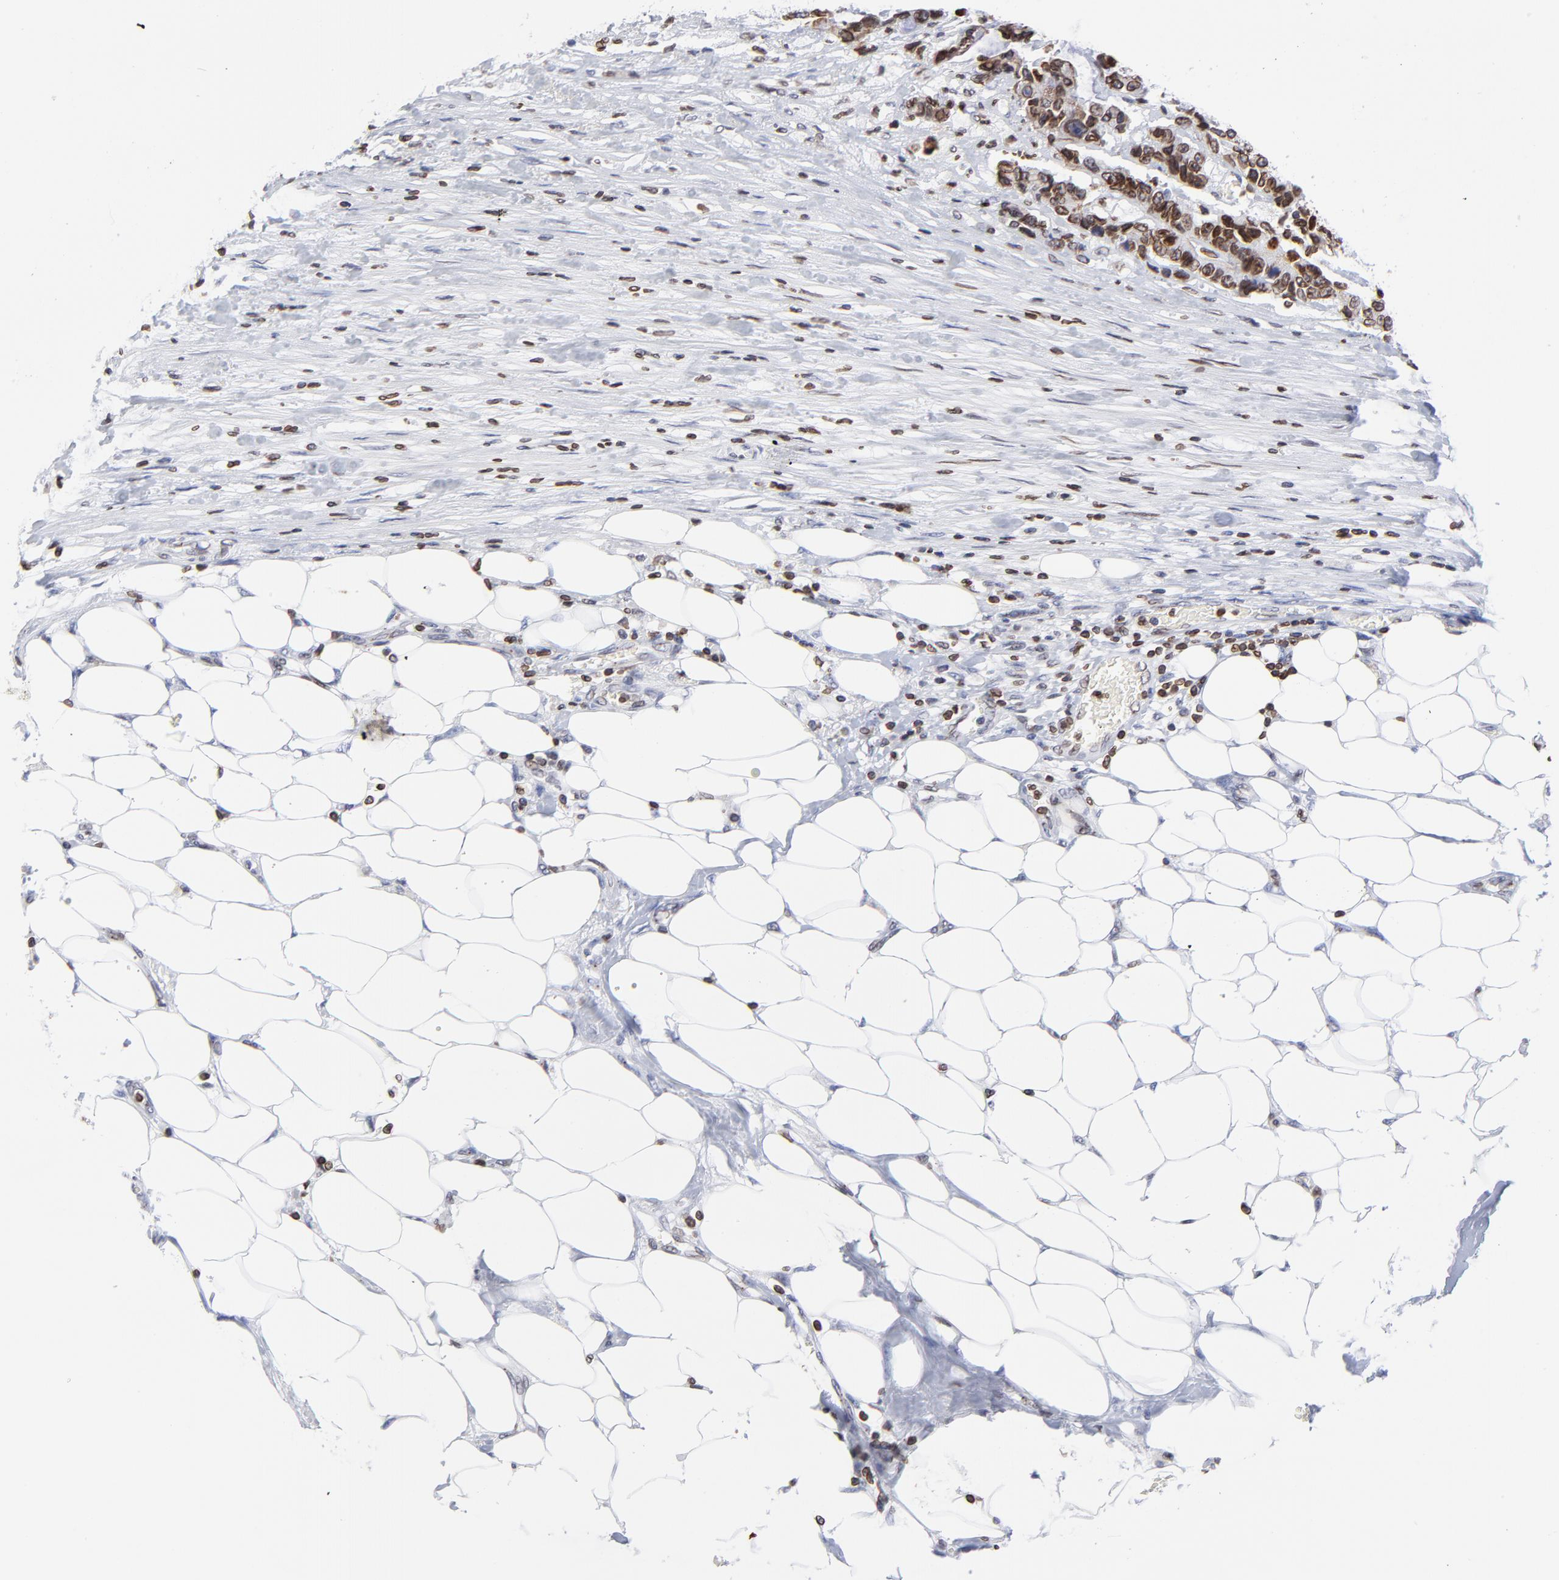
{"staining": {"intensity": "strong", "quantity": ">75%", "location": "cytoplasmic/membranous,nuclear"}, "tissue": "colorectal cancer", "cell_type": "Tumor cells", "image_type": "cancer", "snomed": [{"axis": "morphology", "description": "Adenocarcinoma, NOS"}, {"axis": "topography", "description": "Colon"}], "caption": "Immunohistochemical staining of adenocarcinoma (colorectal) shows high levels of strong cytoplasmic/membranous and nuclear staining in about >75% of tumor cells.", "gene": "THAP7", "patient": {"sex": "female", "age": 86}}